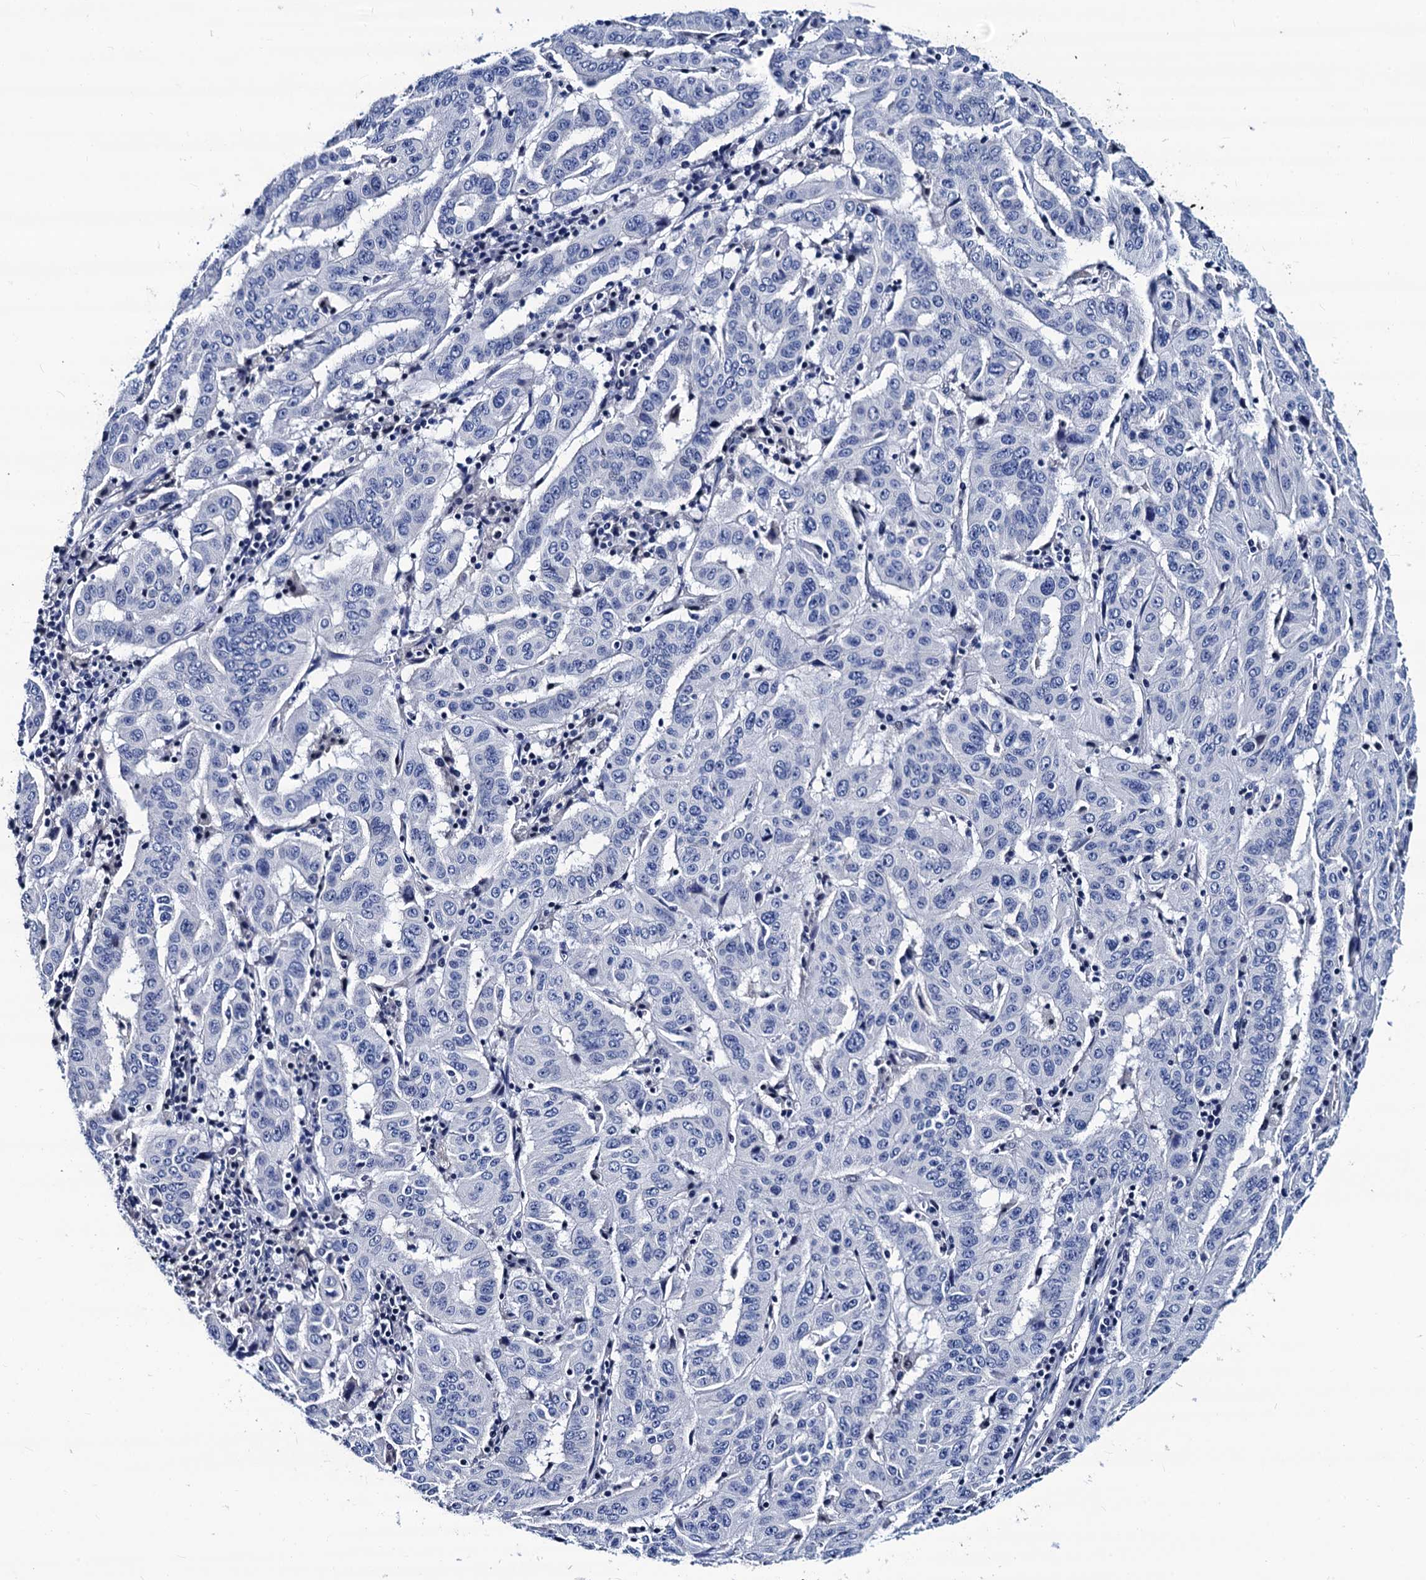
{"staining": {"intensity": "negative", "quantity": "none", "location": "none"}, "tissue": "pancreatic cancer", "cell_type": "Tumor cells", "image_type": "cancer", "snomed": [{"axis": "morphology", "description": "Adenocarcinoma, NOS"}, {"axis": "topography", "description": "Pancreas"}], "caption": "DAB immunohistochemical staining of pancreatic cancer shows no significant positivity in tumor cells. (DAB (3,3'-diaminobenzidine) IHC, high magnification).", "gene": "LRRC30", "patient": {"sex": "male", "age": 63}}